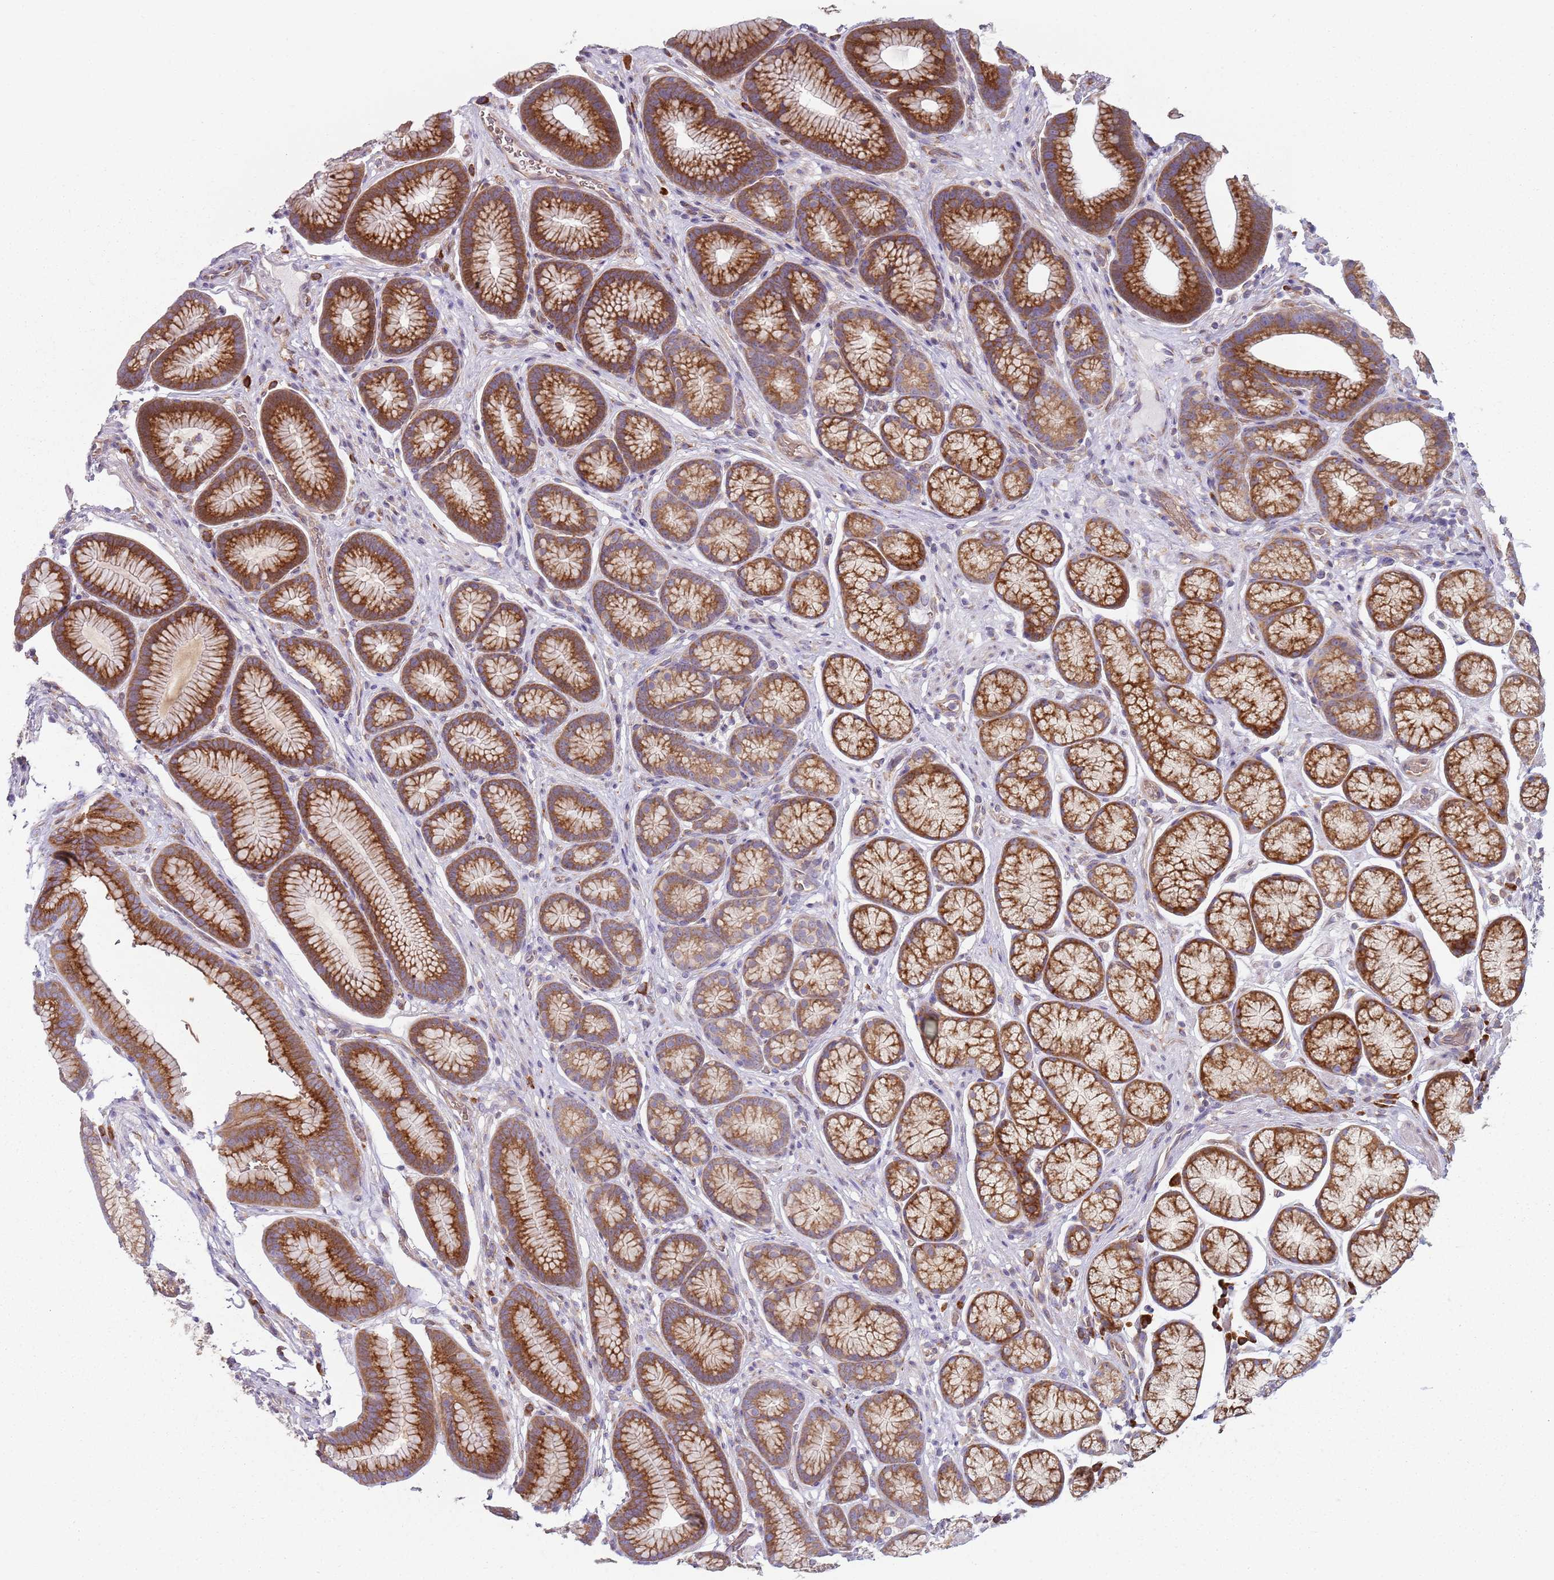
{"staining": {"intensity": "strong", "quantity": ">75%", "location": "cytoplasmic/membranous"}, "tissue": "stomach", "cell_type": "Glandular cells", "image_type": "normal", "snomed": [{"axis": "morphology", "description": "Normal tissue, NOS"}, {"axis": "topography", "description": "Stomach"}], "caption": "An immunohistochemistry image of unremarkable tissue is shown. Protein staining in brown shows strong cytoplasmic/membranous positivity in stomach within glandular cells. (IHC, brightfield microscopy, high magnification).", "gene": "SPATA2", "patient": {"sex": "male", "age": 42}}